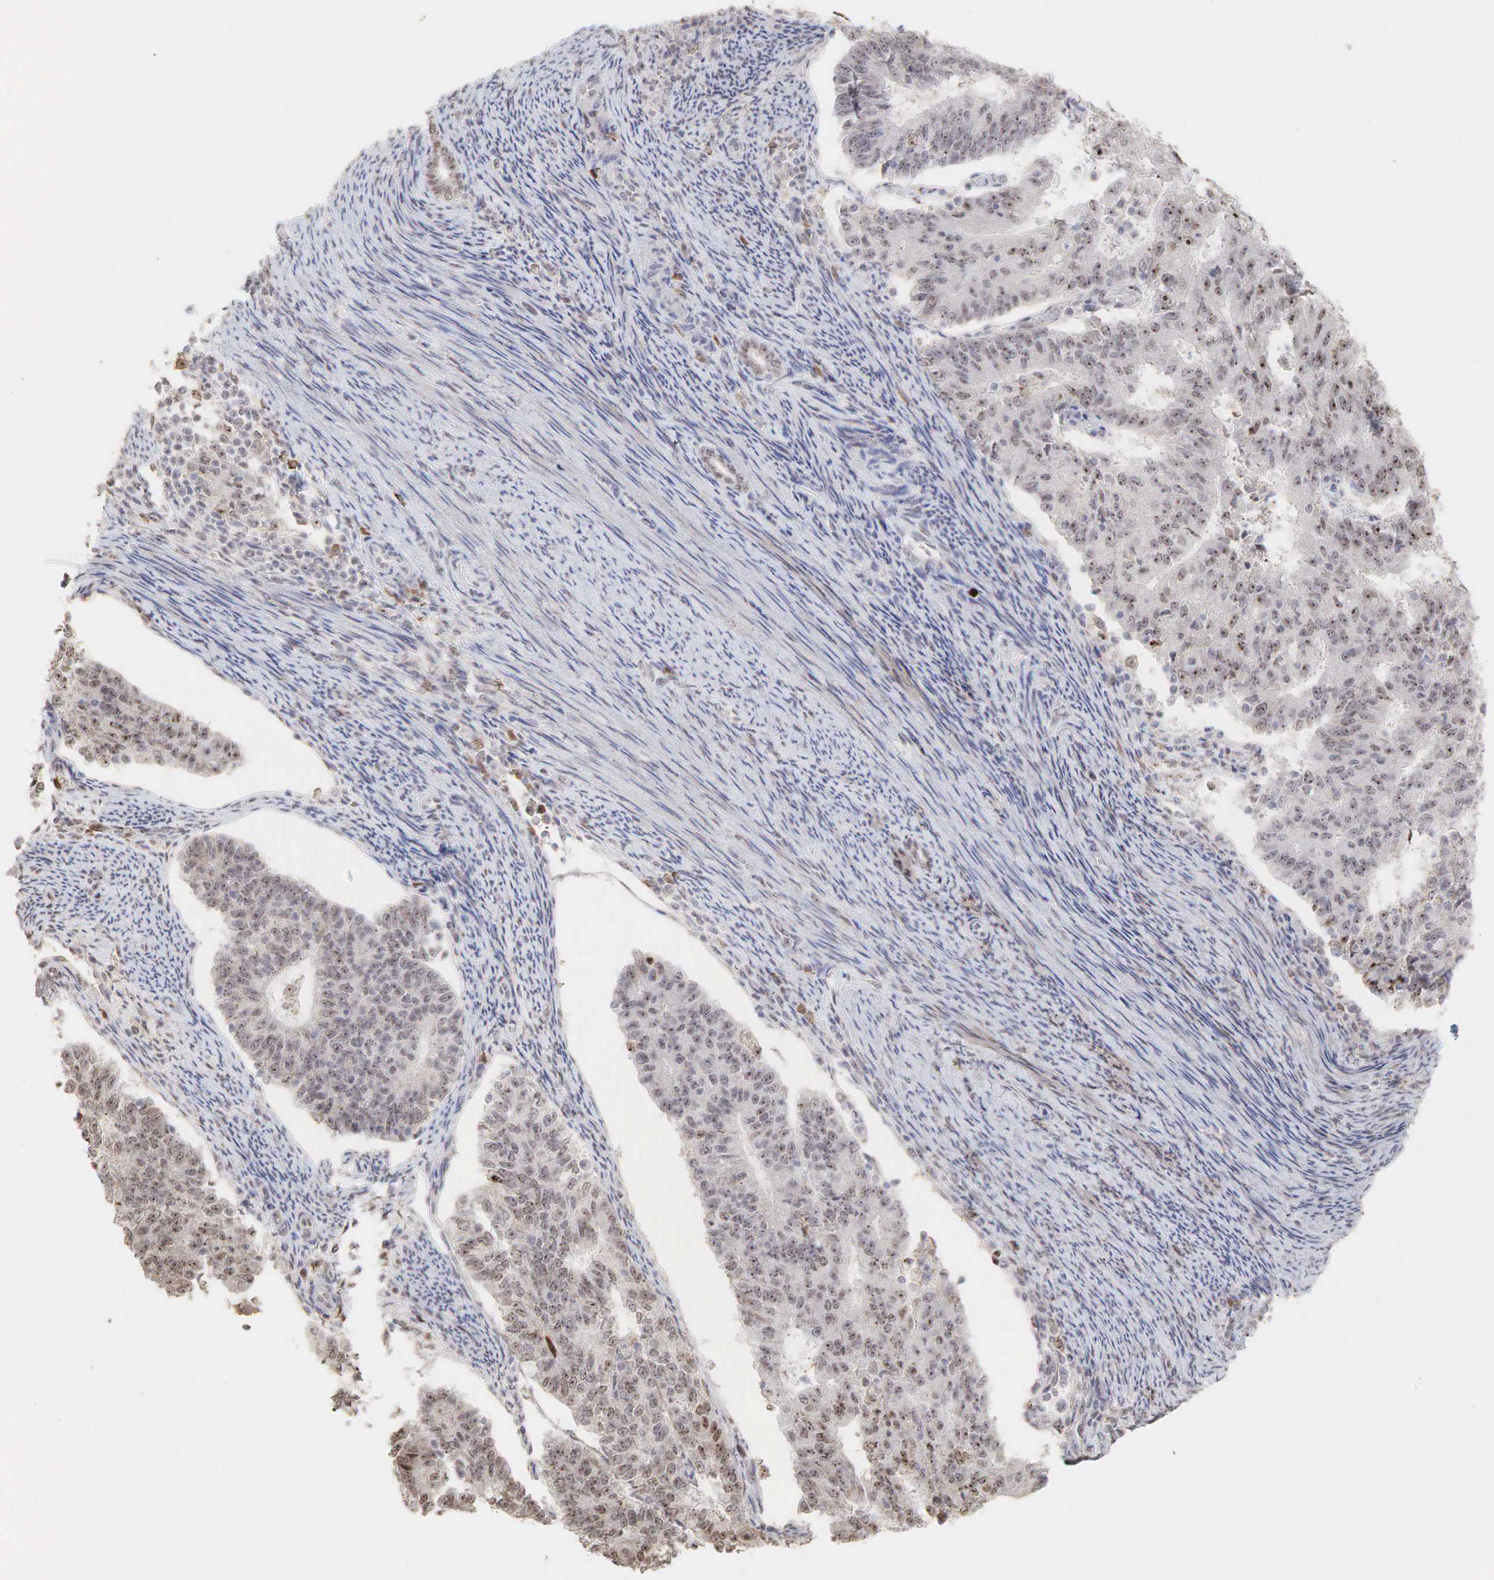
{"staining": {"intensity": "strong", "quantity": ">75%", "location": "cytoplasmic/membranous,nuclear"}, "tissue": "endometrial cancer", "cell_type": "Tumor cells", "image_type": "cancer", "snomed": [{"axis": "morphology", "description": "Adenocarcinoma, NOS"}, {"axis": "topography", "description": "Endometrium"}], "caption": "Human endometrial cancer stained with a brown dye demonstrates strong cytoplasmic/membranous and nuclear positive expression in about >75% of tumor cells.", "gene": "DKC1", "patient": {"sex": "female", "age": 56}}